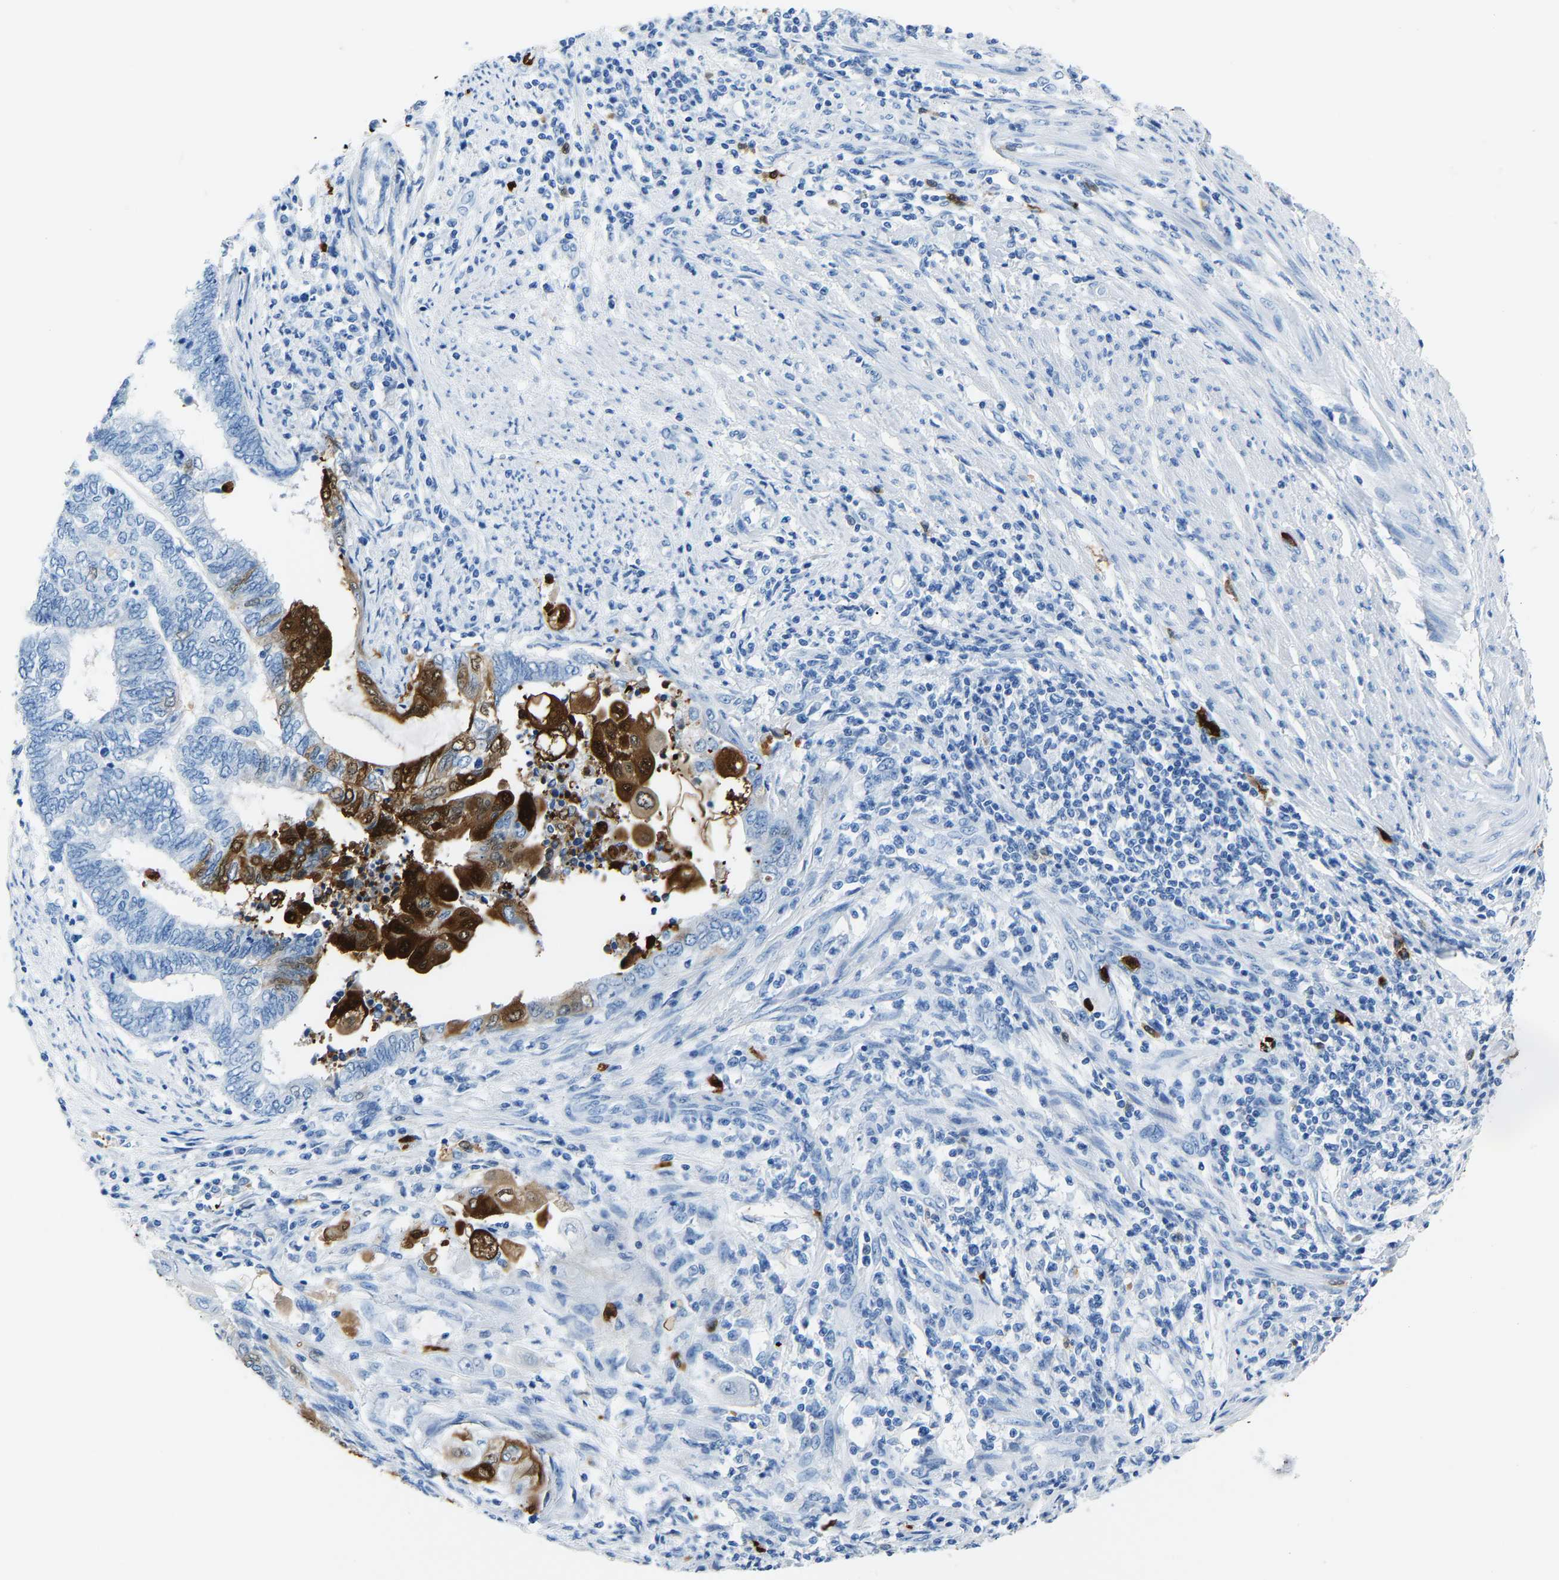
{"staining": {"intensity": "strong", "quantity": "<25%", "location": "cytoplasmic/membranous"}, "tissue": "endometrial cancer", "cell_type": "Tumor cells", "image_type": "cancer", "snomed": [{"axis": "morphology", "description": "Adenocarcinoma, NOS"}, {"axis": "topography", "description": "Uterus"}, {"axis": "topography", "description": "Endometrium"}], "caption": "IHC micrograph of human adenocarcinoma (endometrial) stained for a protein (brown), which exhibits medium levels of strong cytoplasmic/membranous positivity in about <25% of tumor cells.", "gene": "S100P", "patient": {"sex": "female", "age": 70}}